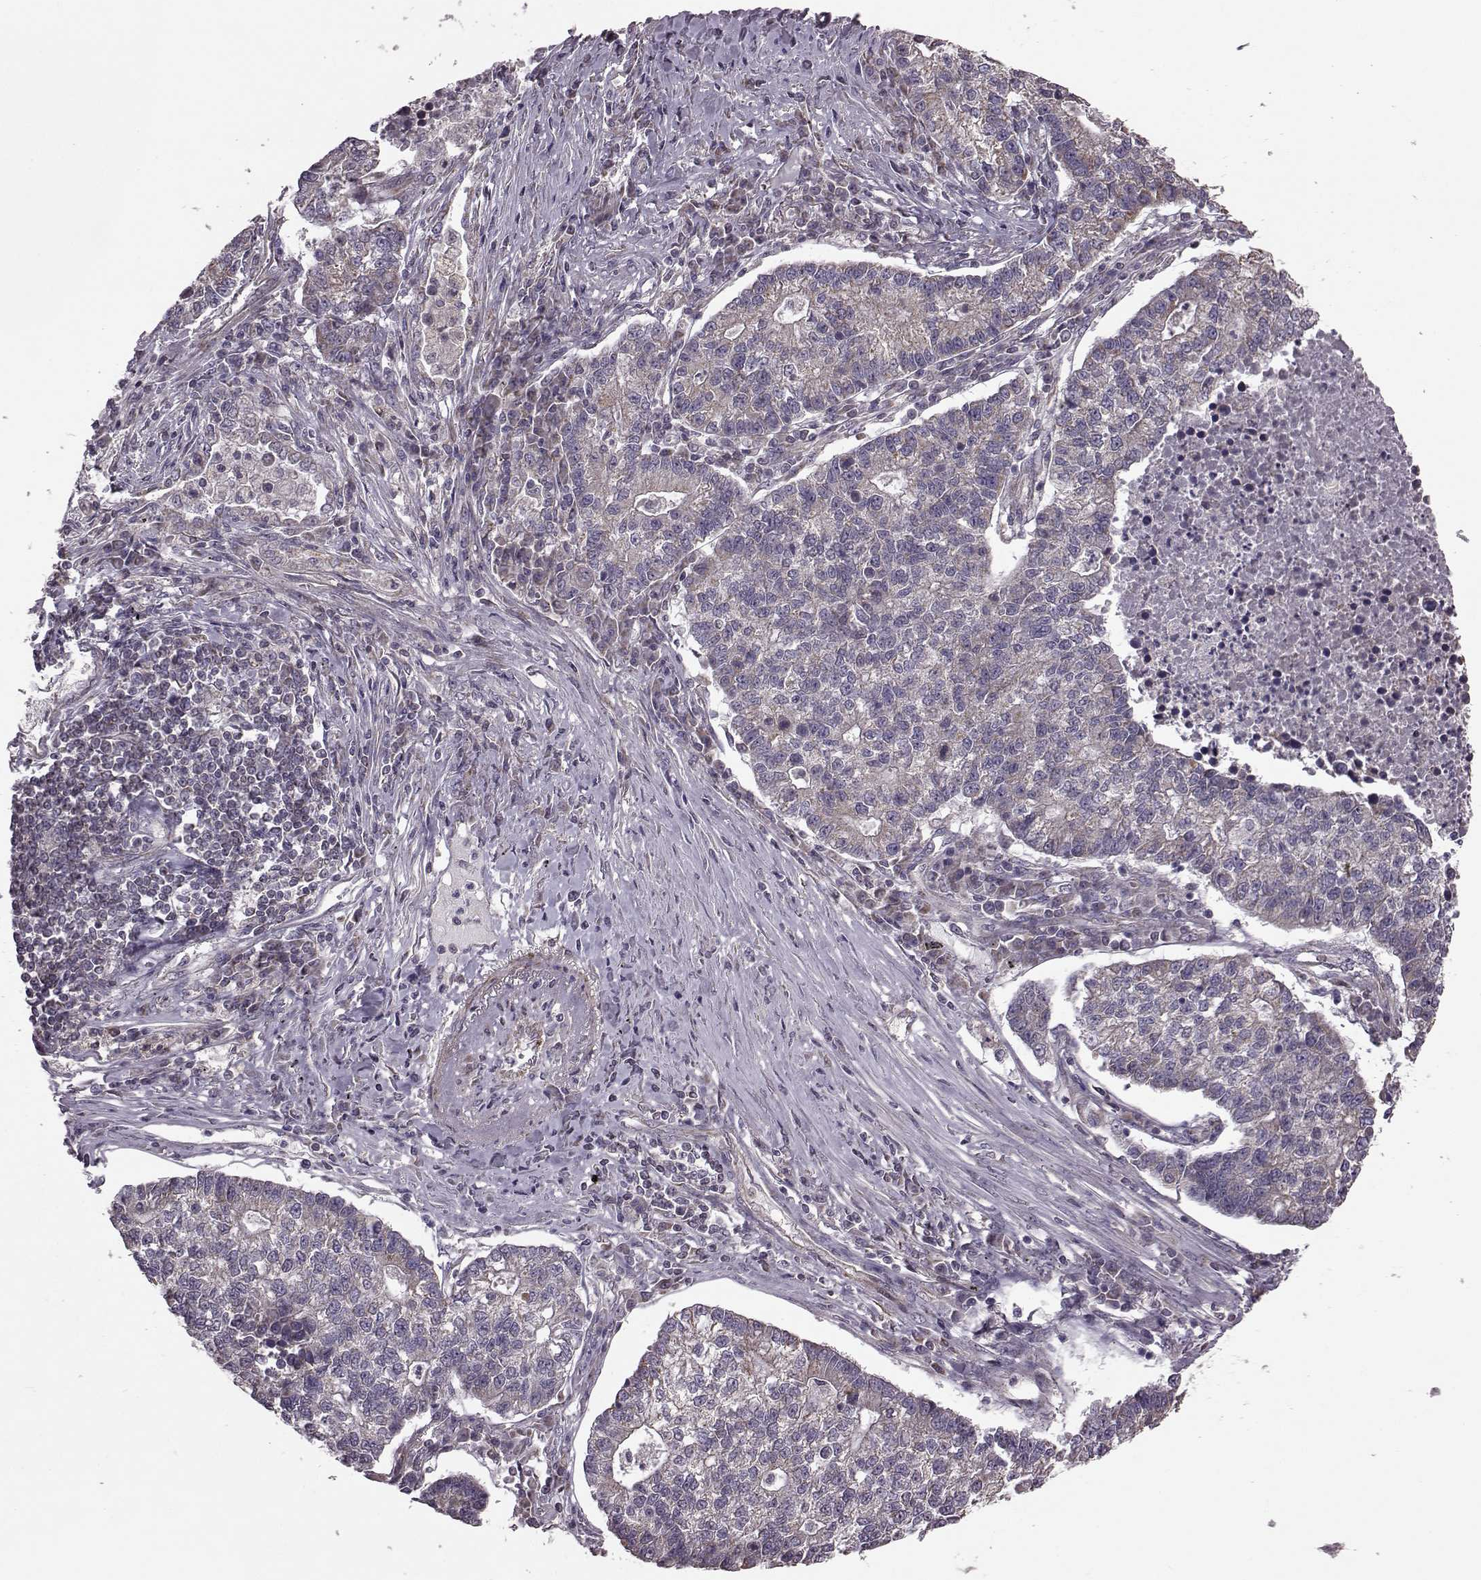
{"staining": {"intensity": "weak", "quantity": "<25%", "location": "cytoplasmic/membranous"}, "tissue": "lung cancer", "cell_type": "Tumor cells", "image_type": "cancer", "snomed": [{"axis": "morphology", "description": "Adenocarcinoma, NOS"}, {"axis": "topography", "description": "Lung"}], "caption": "Tumor cells are negative for brown protein staining in lung cancer.", "gene": "PUDP", "patient": {"sex": "male", "age": 57}}